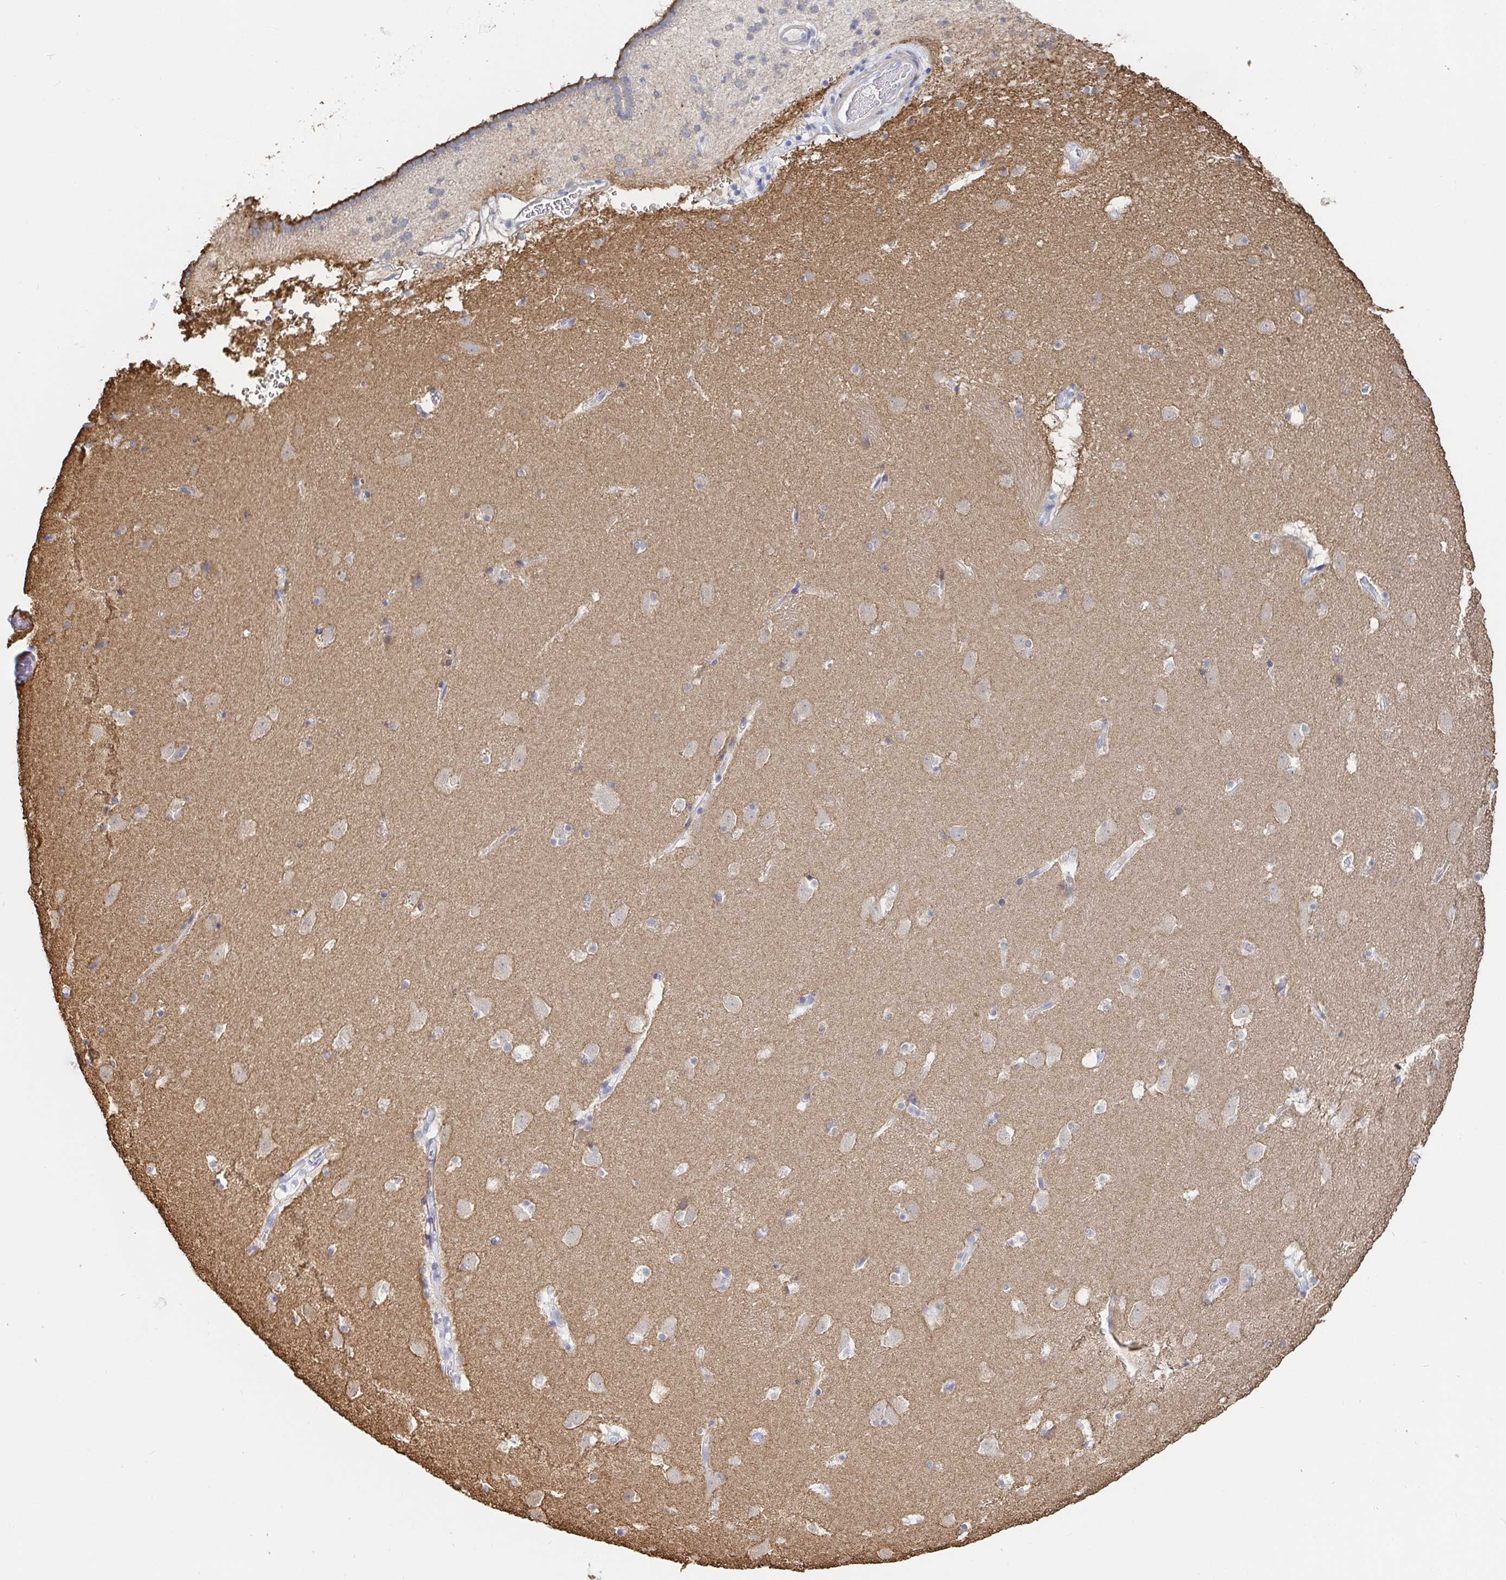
{"staining": {"intensity": "weak", "quantity": "<25%", "location": "cytoplasmic/membranous"}, "tissue": "caudate", "cell_type": "Glial cells", "image_type": "normal", "snomed": [{"axis": "morphology", "description": "Normal tissue, NOS"}, {"axis": "topography", "description": "Lateral ventricle wall"}], "caption": "The image reveals no significant staining in glial cells of caudate.", "gene": "PACSIN1", "patient": {"sex": "male", "age": 37}}